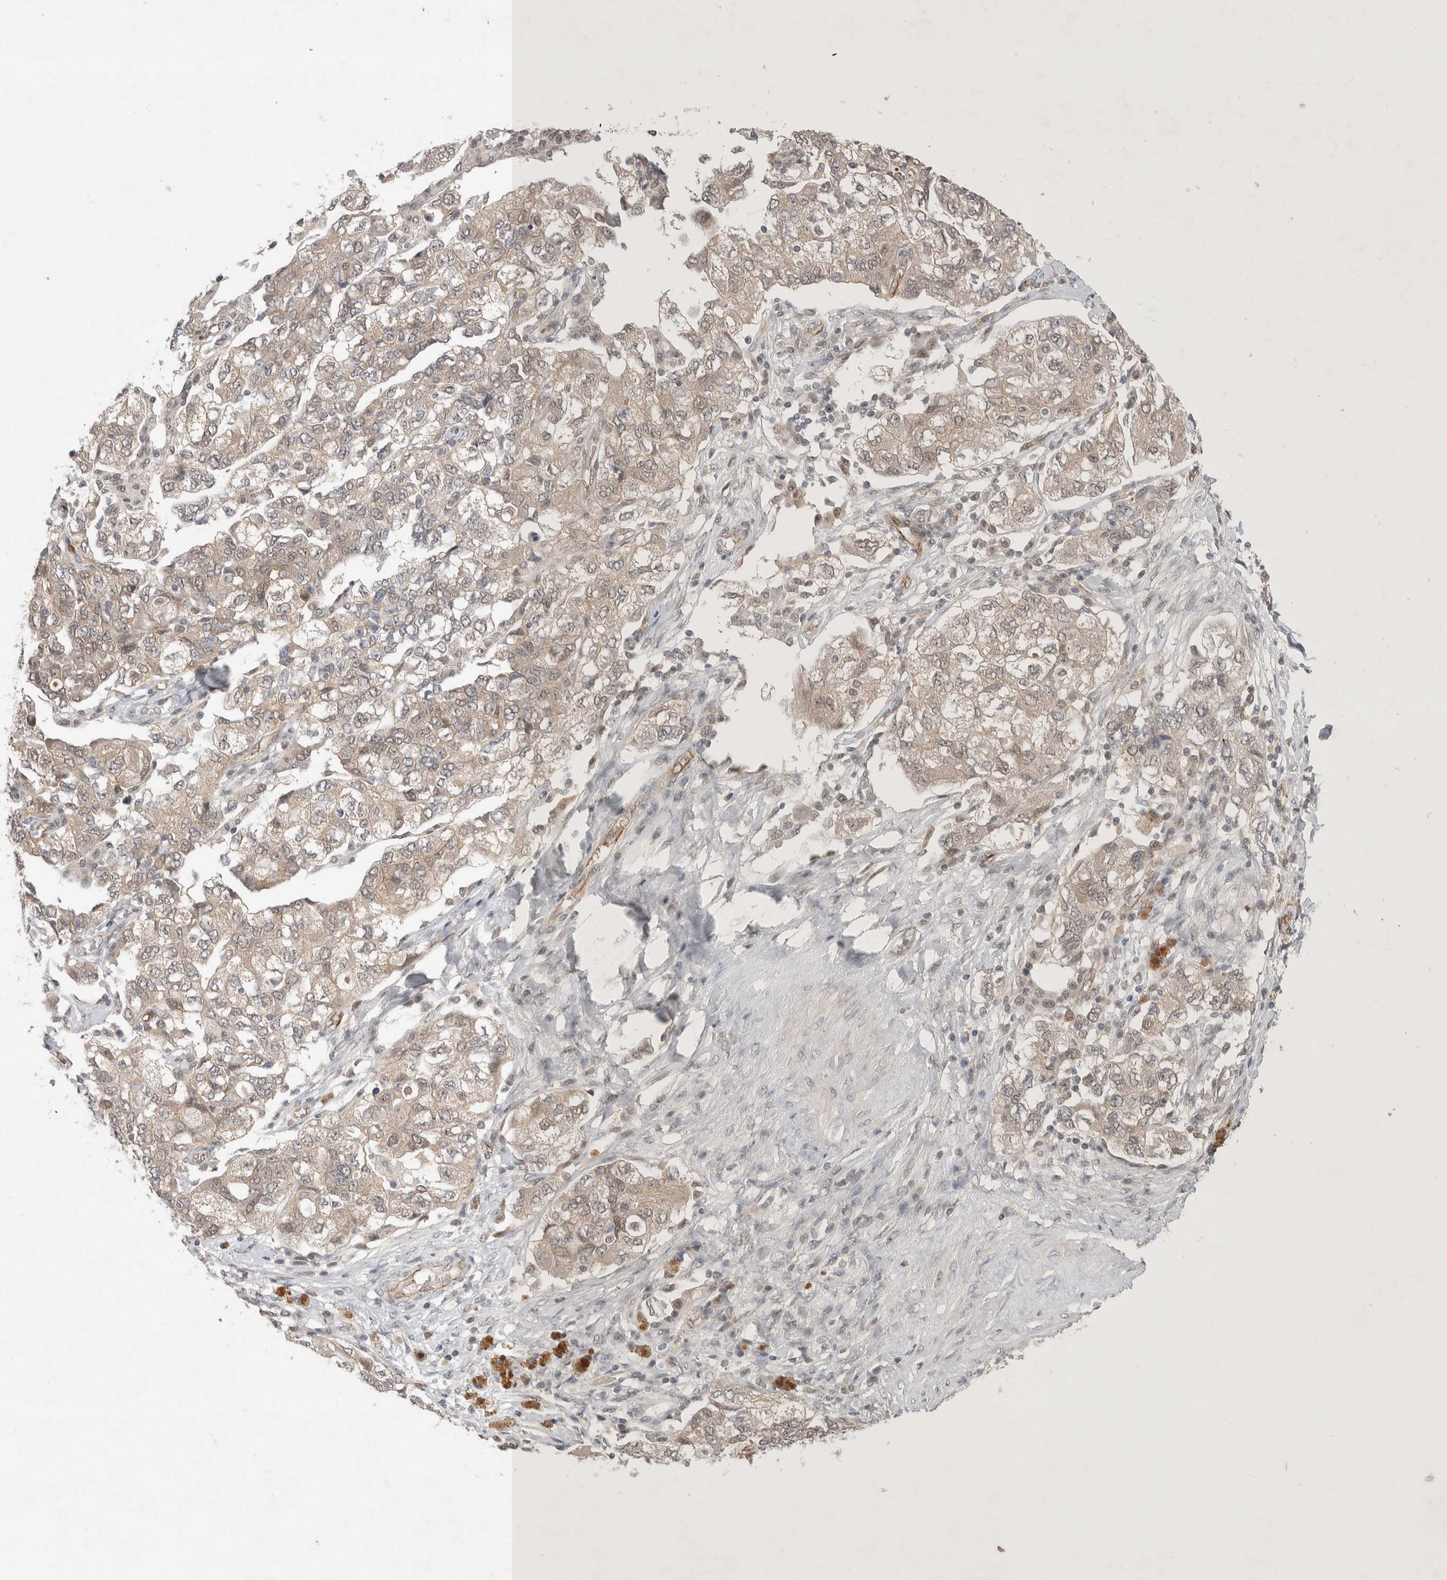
{"staining": {"intensity": "weak", "quantity": "<25%", "location": "cytoplasmic/membranous"}, "tissue": "ovarian cancer", "cell_type": "Tumor cells", "image_type": "cancer", "snomed": [{"axis": "morphology", "description": "Carcinoma, NOS"}, {"axis": "morphology", "description": "Cystadenocarcinoma, serous, NOS"}, {"axis": "topography", "description": "Ovary"}], "caption": "Immunohistochemistry (IHC) image of neoplastic tissue: ovarian carcinoma stained with DAB exhibits no significant protein positivity in tumor cells. (DAB immunohistochemistry visualized using brightfield microscopy, high magnification).", "gene": "ZNF704", "patient": {"sex": "female", "age": 69}}